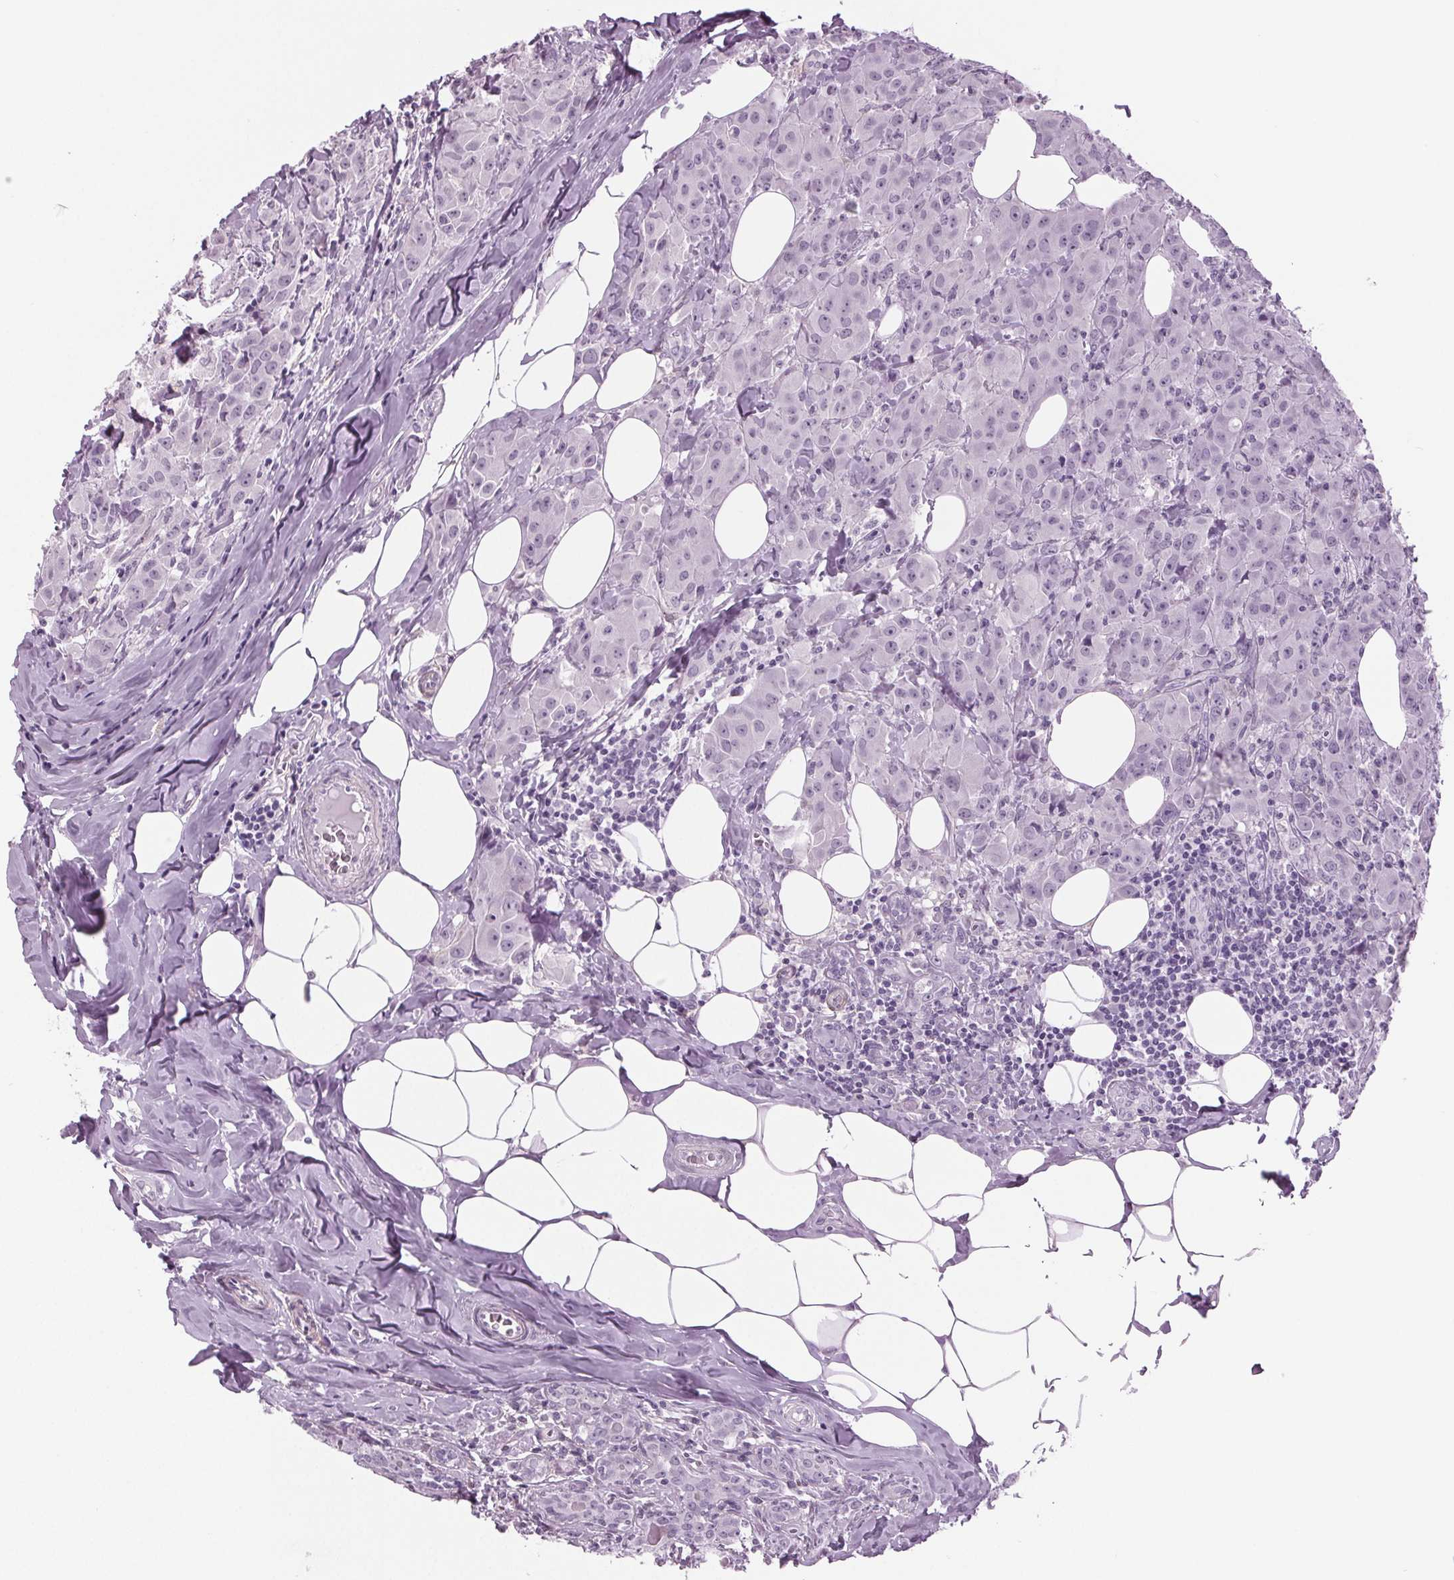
{"staining": {"intensity": "negative", "quantity": "none", "location": "none"}, "tissue": "breast cancer", "cell_type": "Tumor cells", "image_type": "cancer", "snomed": [{"axis": "morphology", "description": "Normal tissue, NOS"}, {"axis": "morphology", "description": "Duct carcinoma"}, {"axis": "topography", "description": "Breast"}], "caption": "The IHC micrograph has no significant staining in tumor cells of breast cancer tissue. (DAB (3,3'-diaminobenzidine) immunohistochemistry visualized using brightfield microscopy, high magnification).", "gene": "BHLHE22", "patient": {"sex": "female", "age": 43}}